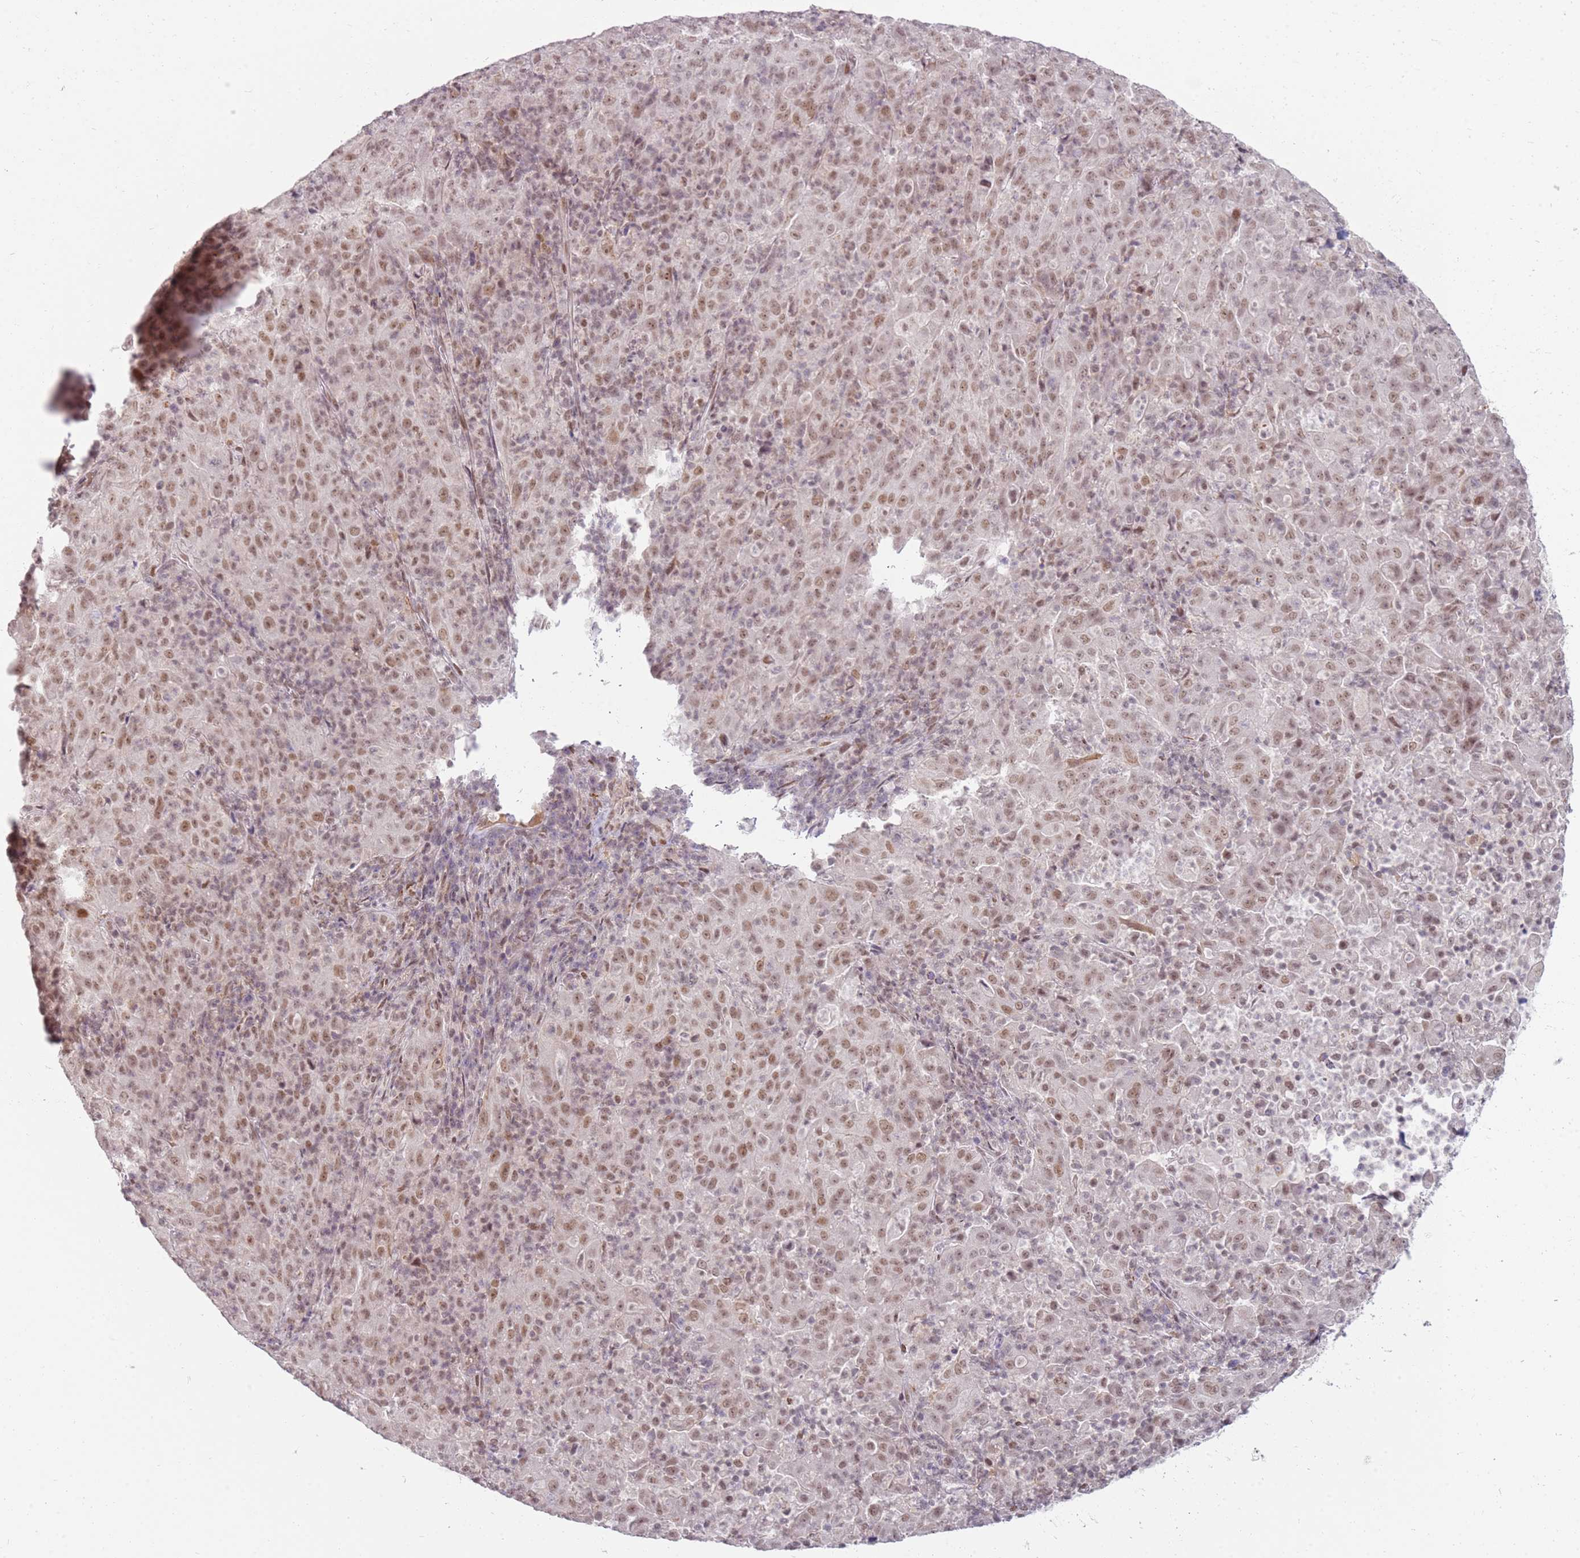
{"staining": {"intensity": "moderate", "quantity": ">75%", "location": "nuclear"}, "tissue": "pancreatic cancer", "cell_type": "Tumor cells", "image_type": "cancer", "snomed": [{"axis": "morphology", "description": "Adenocarcinoma, NOS"}, {"axis": "topography", "description": "Pancreas"}], "caption": "Adenocarcinoma (pancreatic) was stained to show a protein in brown. There is medium levels of moderate nuclear staining in approximately >75% of tumor cells. The protein is shown in brown color, while the nuclei are stained blue.", "gene": "PHC2", "patient": {"sex": "male", "age": 63}}